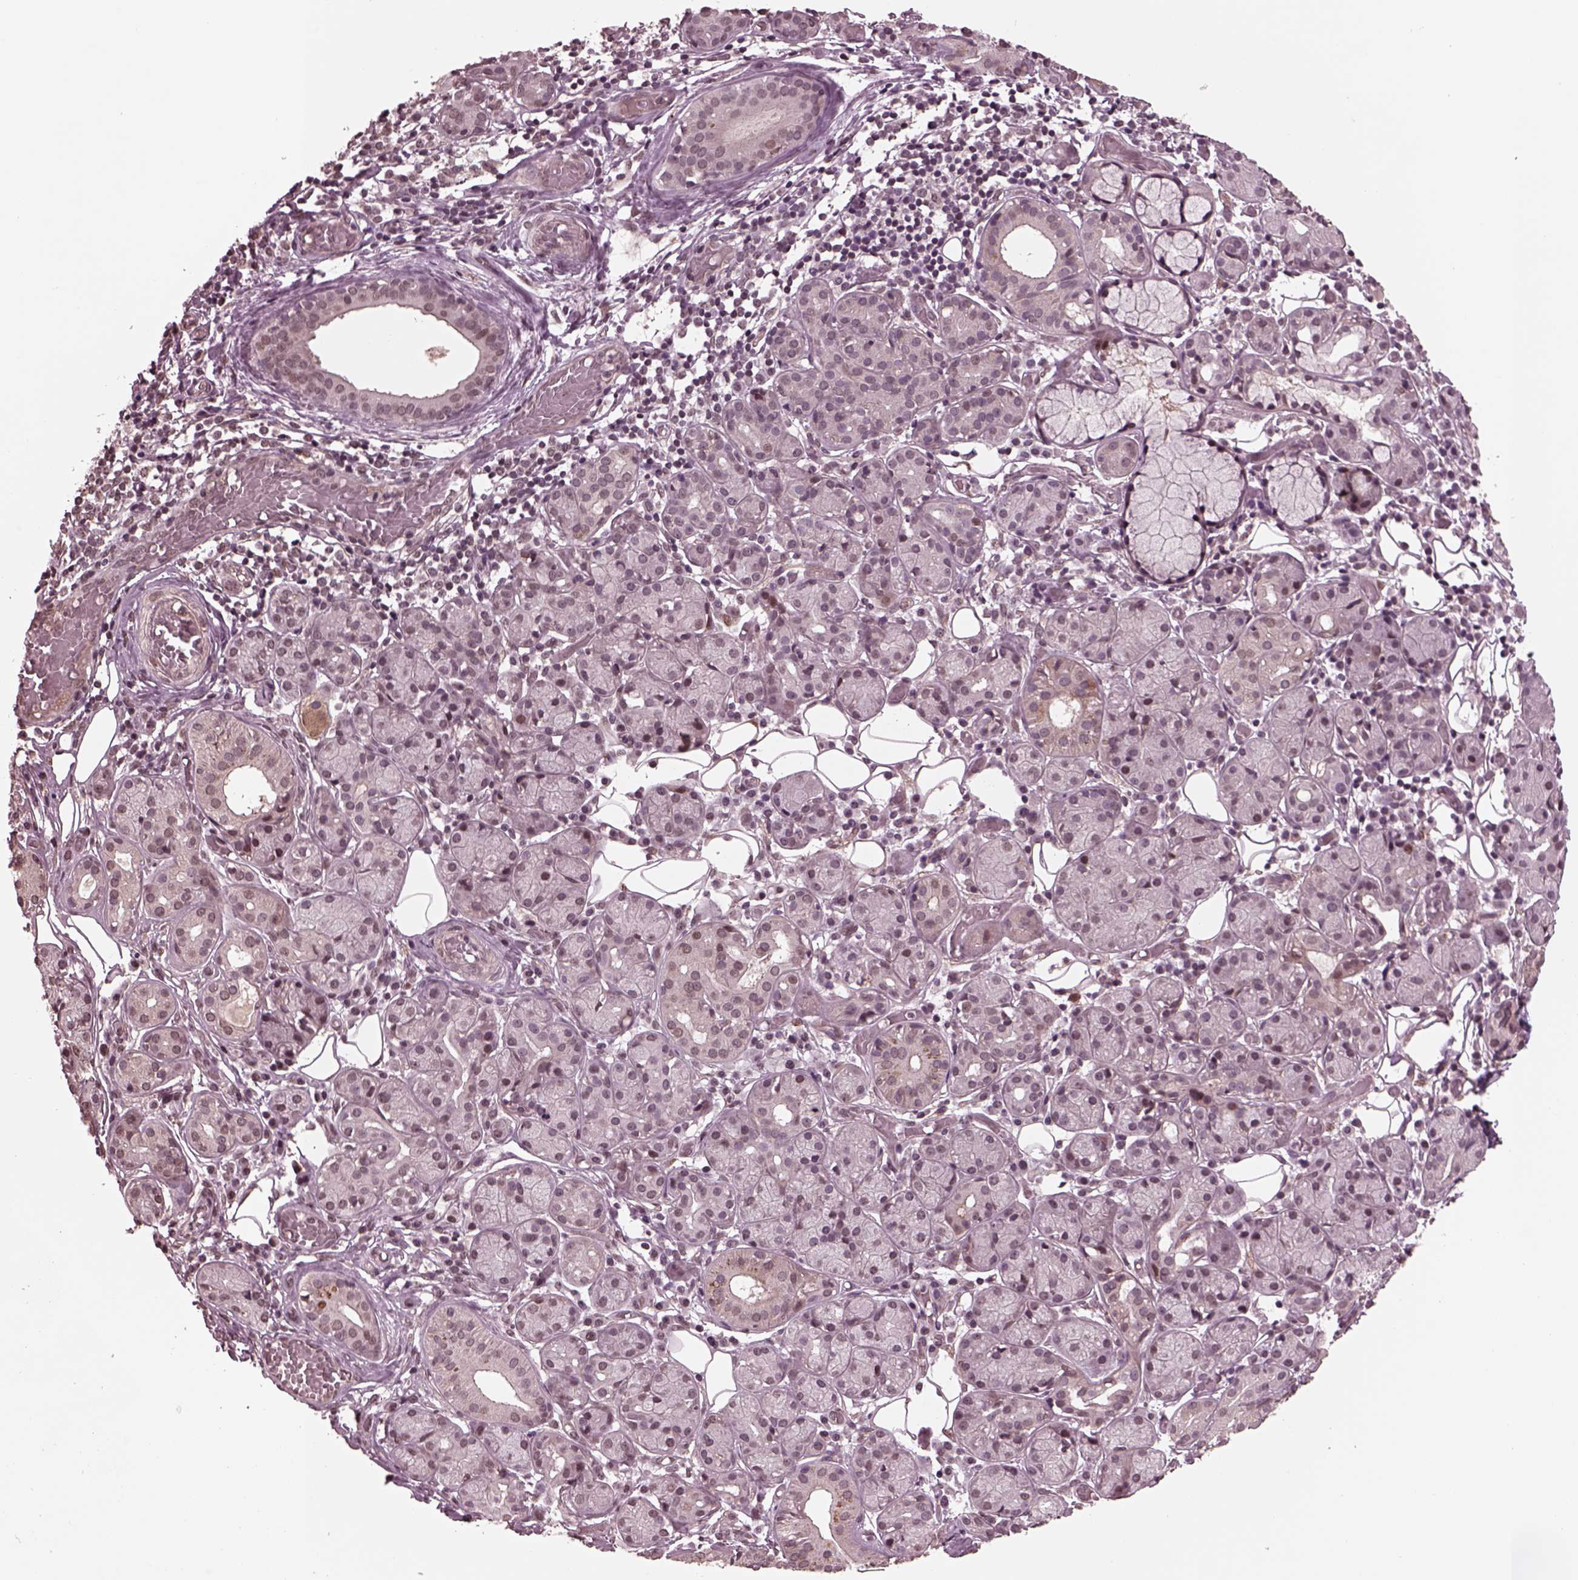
{"staining": {"intensity": "weak", "quantity": "<25%", "location": "nuclear"}, "tissue": "salivary gland", "cell_type": "Glandular cells", "image_type": "normal", "snomed": [{"axis": "morphology", "description": "Normal tissue, NOS"}, {"axis": "topography", "description": "Salivary gland"}, {"axis": "topography", "description": "Peripheral nerve tissue"}], "caption": "Glandular cells are negative for protein expression in unremarkable human salivary gland. (Immunohistochemistry, brightfield microscopy, high magnification).", "gene": "NAP1L5", "patient": {"sex": "male", "age": 71}}